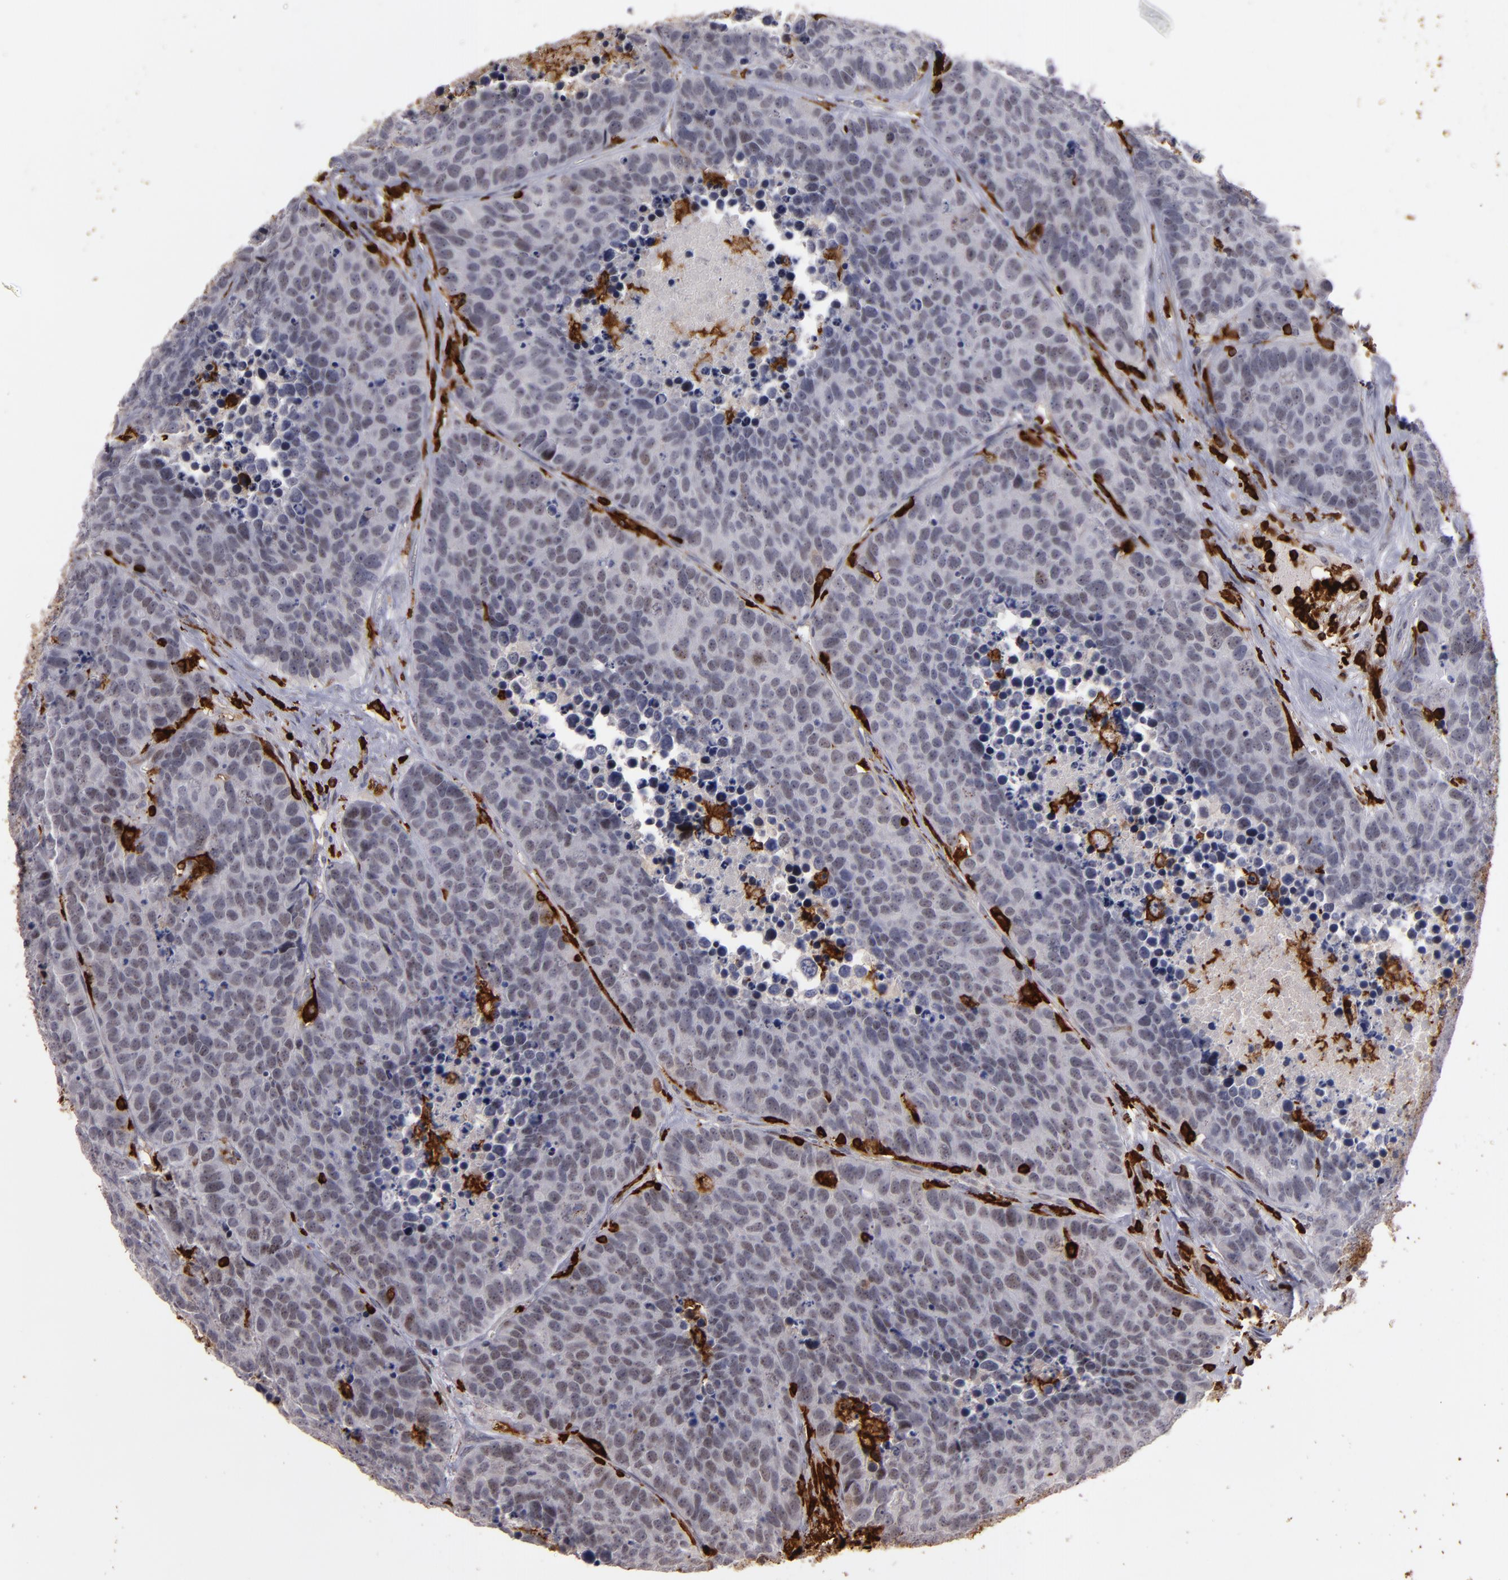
{"staining": {"intensity": "weak", "quantity": "25%-75%", "location": "nuclear"}, "tissue": "carcinoid", "cell_type": "Tumor cells", "image_type": "cancer", "snomed": [{"axis": "morphology", "description": "Carcinoid, malignant, NOS"}, {"axis": "topography", "description": "Lung"}], "caption": "IHC histopathology image of human carcinoid stained for a protein (brown), which reveals low levels of weak nuclear positivity in approximately 25%-75% of tumor cells.", "gene": "WAS", "patient": {"sex": "male", "age": 60}}